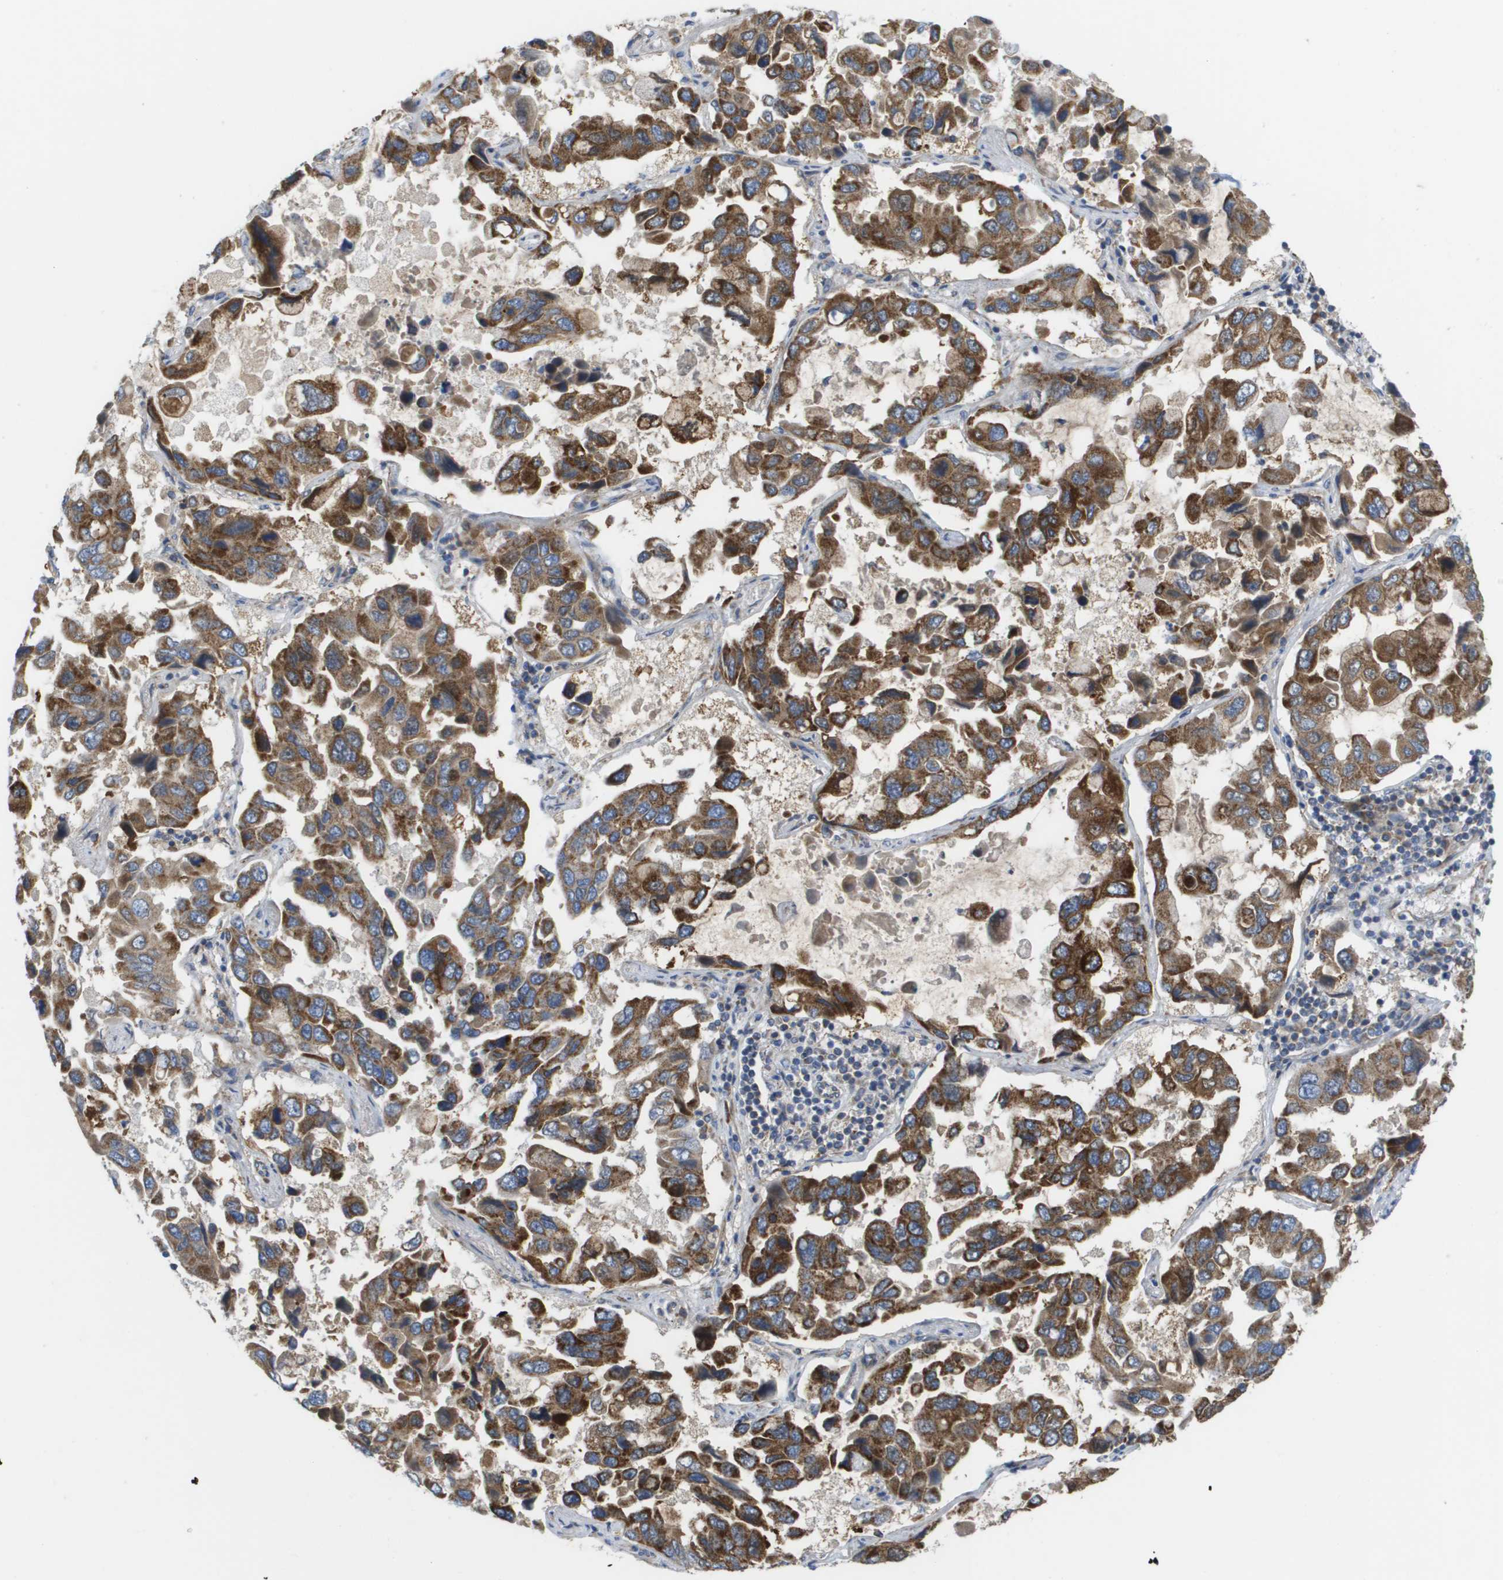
{"staining": {"intensity": "strong", "quantity": ">75%", "location": "cytoplasmic/membranous"}, "tissue": "lung cancer", "cell_type": "Tumor cells", "image_type": "cancer", "snomed": [{"axis": "morphology", "description": "Adenocarcinoma, NOS"}, {"axis": "topography", "description": "Lung"}], "caption": "DAB (3,3'-diaminobenzidine) immunohistochemical staining of human adenocarcinoma (lung) reveals strong cytoplasmic/membranous protein staining in approximately >75% of tumor cells. (DAB = brown stain, brightfield microscopy at high magnification).", "gene": "FIS1", "patient": {"sex": "male", "age": 64}}